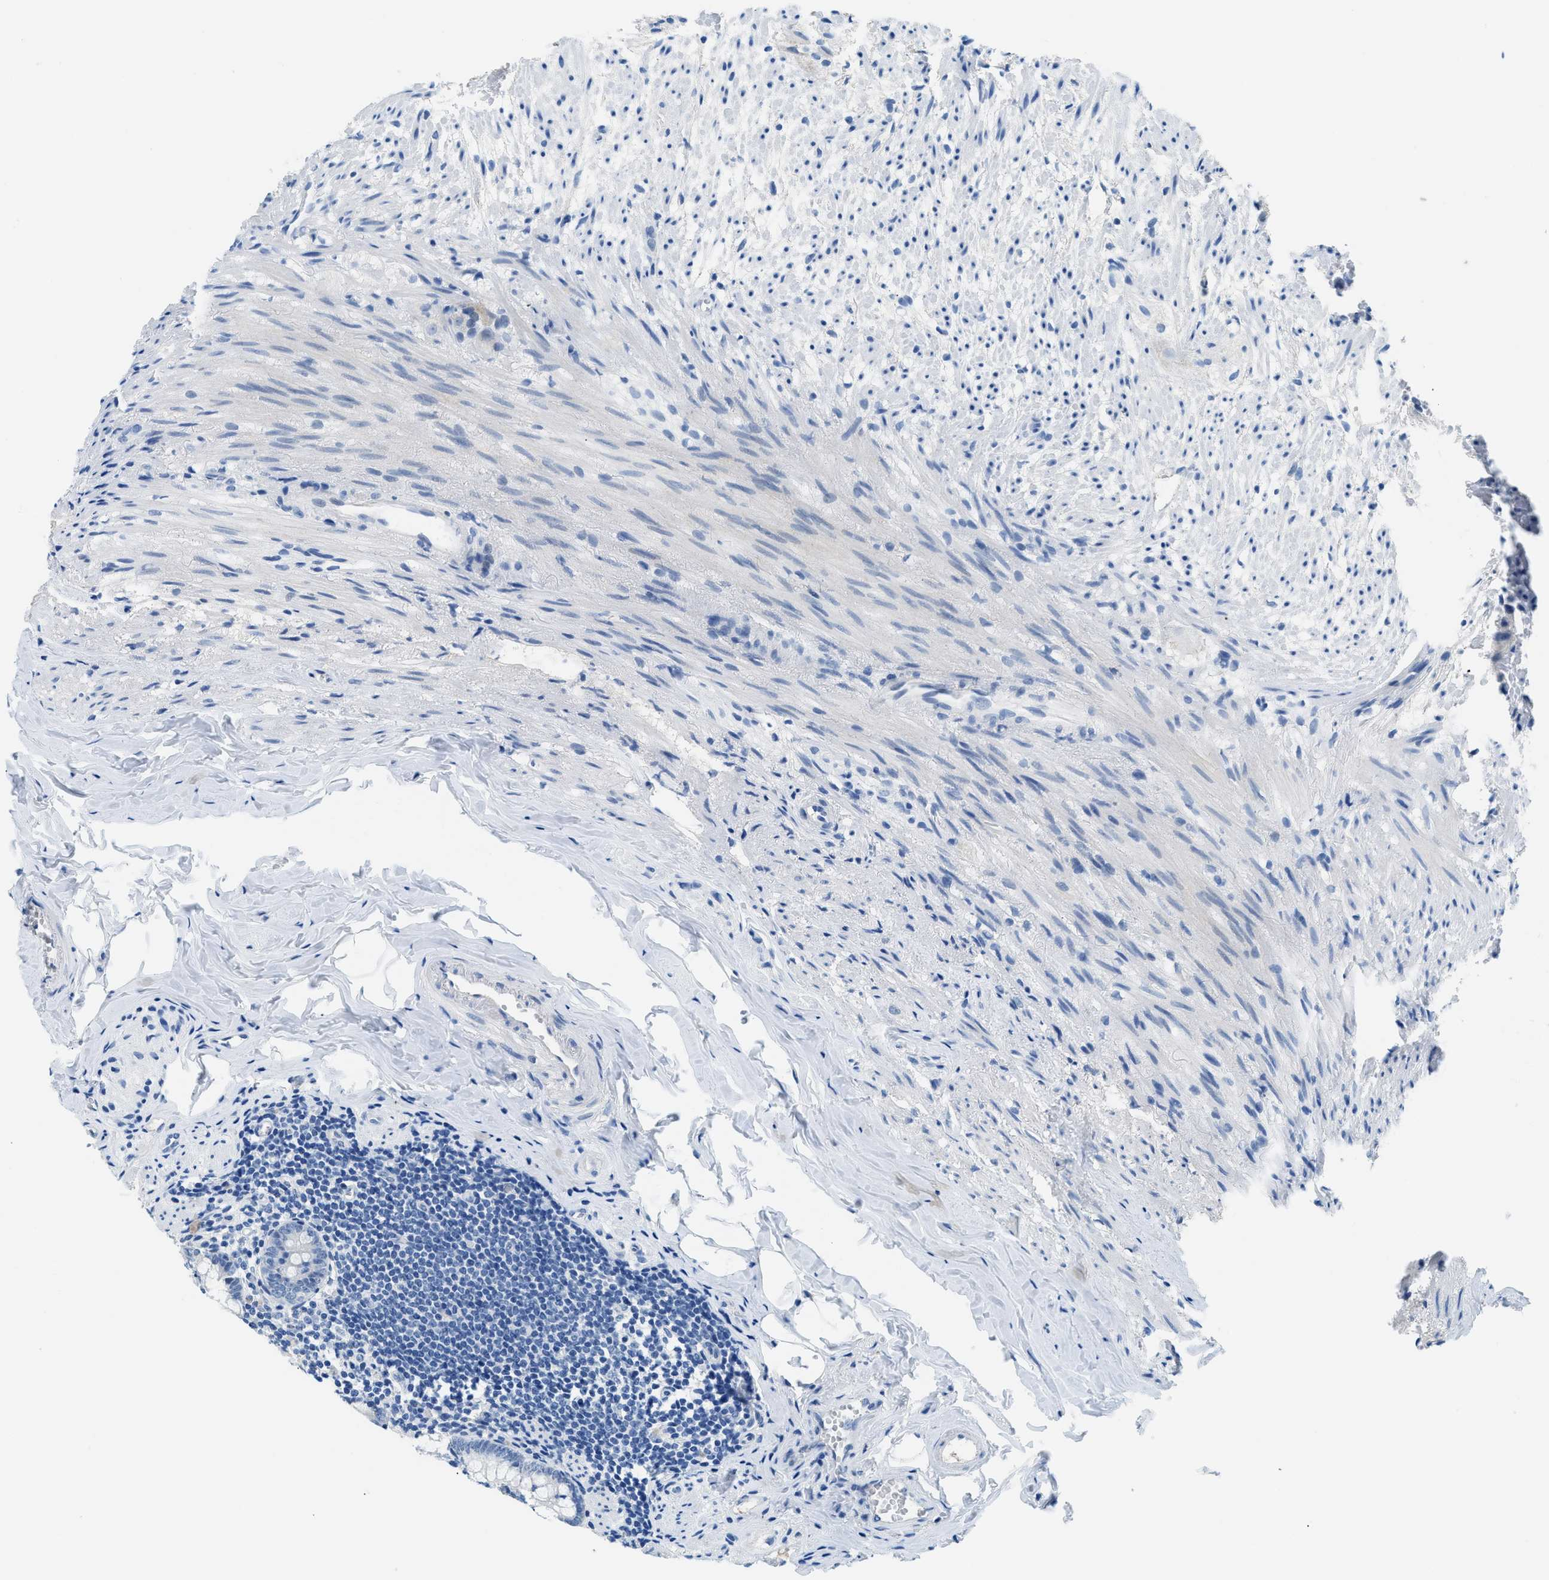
{"staining": {"intensity": "negative", "quantity": "none", "location": "none"}, "tissue": "appendix", "cell_type": "Glandular cells", "image_type": "normal", "snomed": [{"axis": "morphology", "description": "Normal tissue, NOS"}, {"axis": "topography", "description": "Appendix"}], "caption": "Immunohistochemical staining of unremarkable human appendix displays no significant staining in glandular cells.", "gene": "MBL2", "patient": {"sex": "female", "age": 77}}